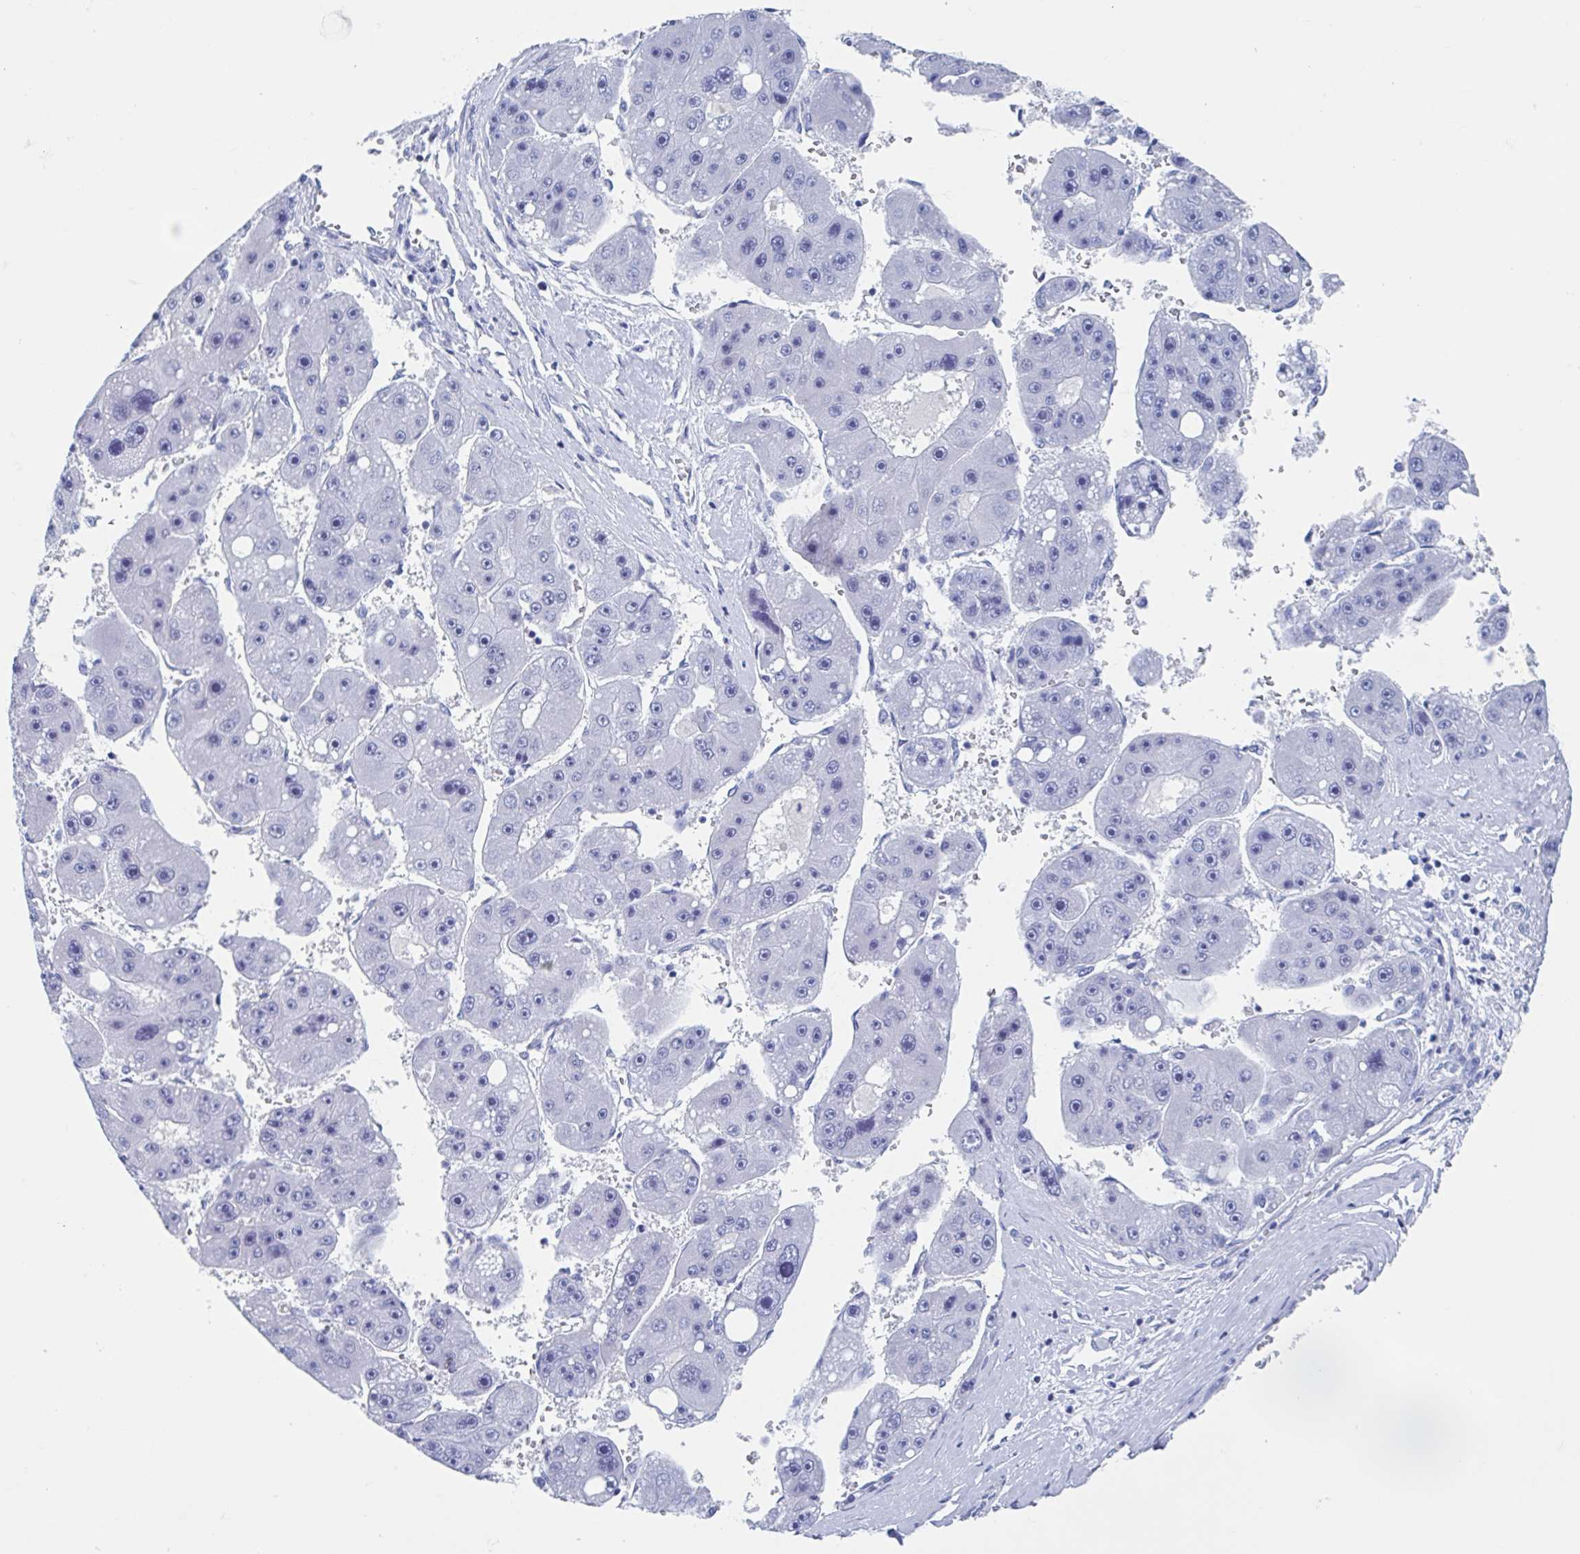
{"staining": {"intensity": "negative", "quantity": "none", "location": "none"}, "tissue": "liver cancer", "cell_type": "Tumor cells", "image_type": "cancer", "snomed": [{"axis": "morphology", "description": "Carcinoma, Hepatocellular, NOS"}, {"axis": "topography", "description": "Liver"}], "caption": "An image of hepatocellular carcinoma (liver) stained for a protein exhibits no brown staining in tumor cells. (Immunohistochemistry, brightfield microscopy, high magnification).", "gene": "C10orf53", "patient": {"sex": "female", "age": 61}}